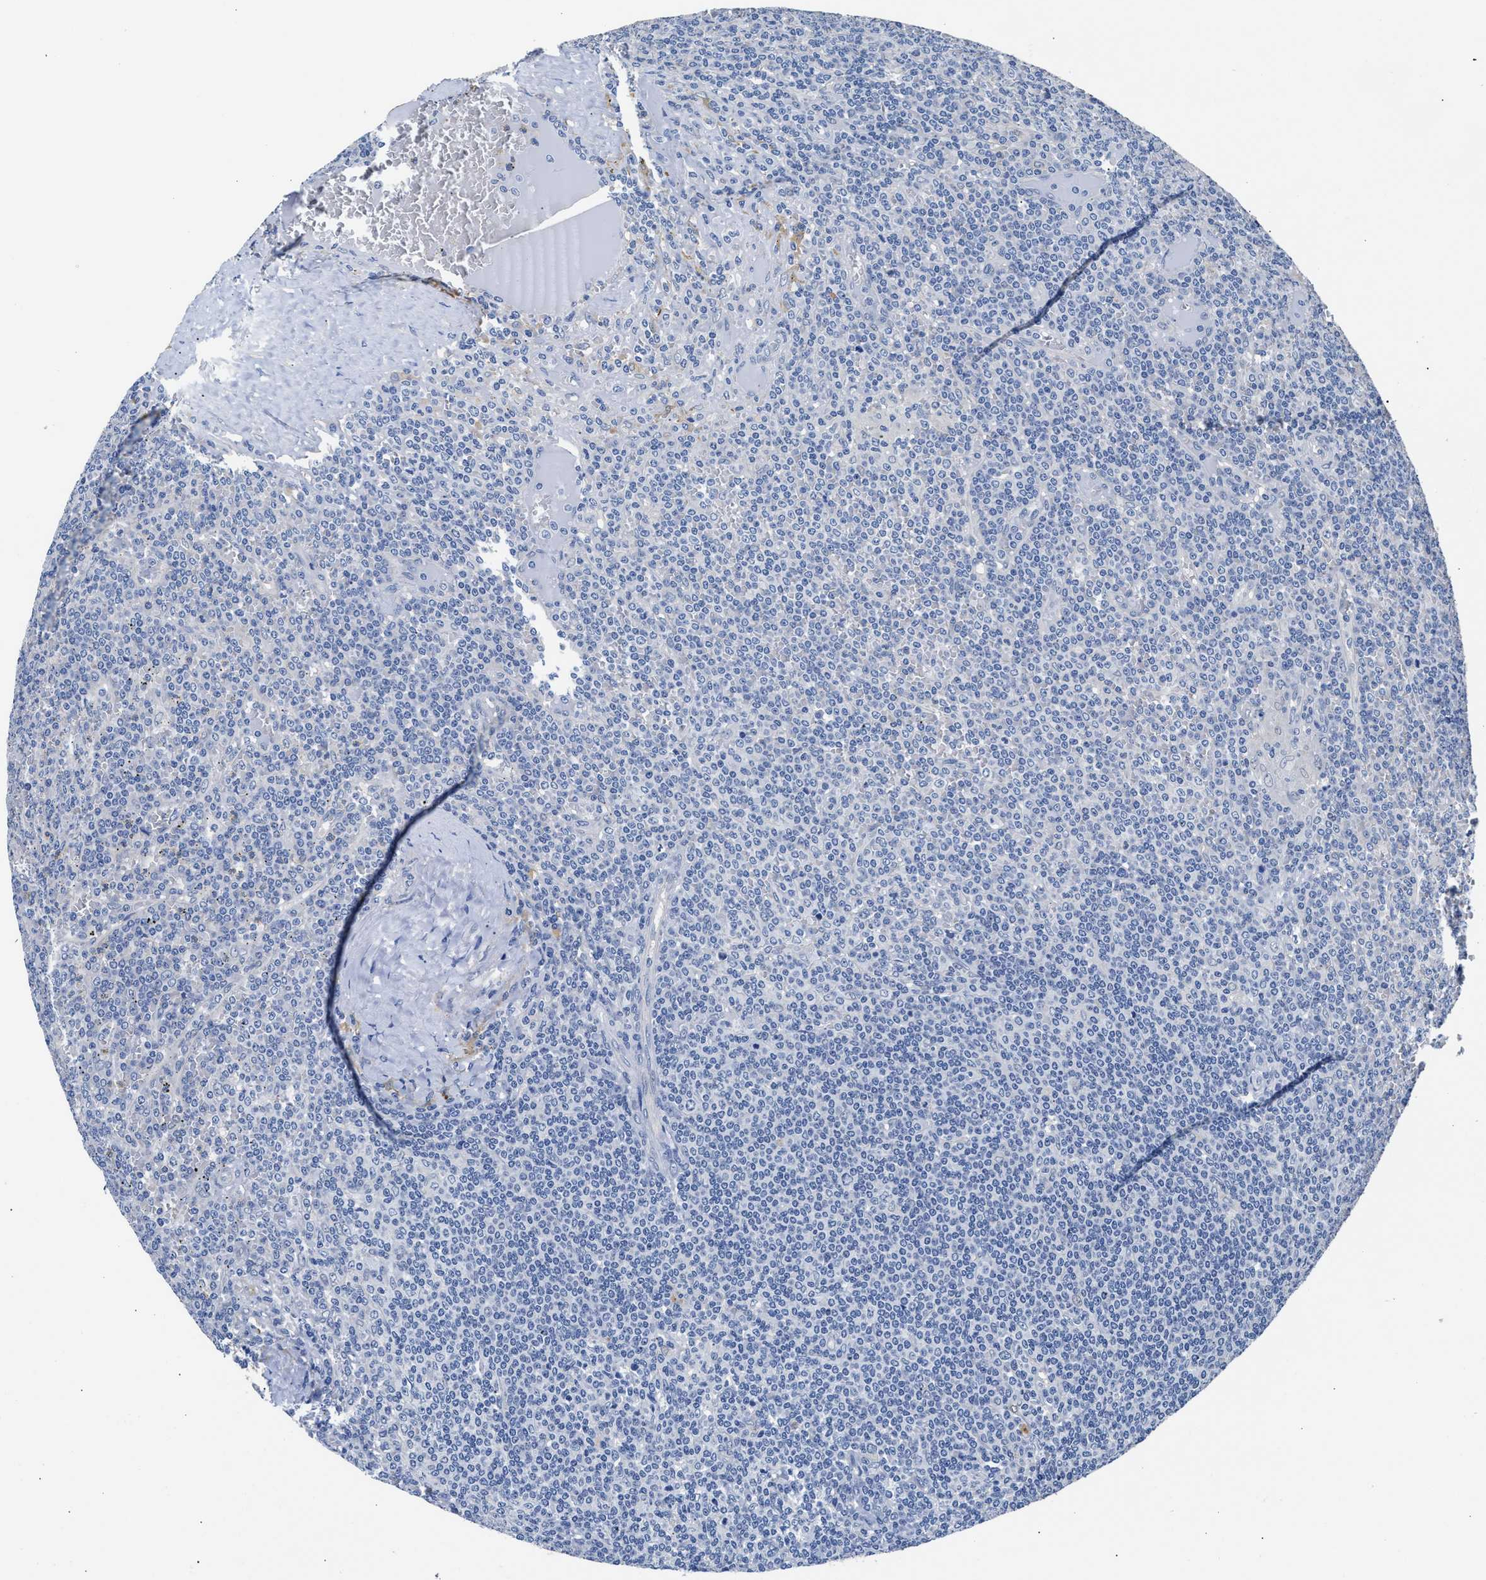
{"staining": {"intensity": "negative", "quantity": "none", "location": "none"}, "tissue": "lymphoma", "cell_type": "Tumor cells", "image_type": "cancer", "snomed": [{"axis": "morphology", "description": "Malignant lymphoma, non-Hodgkin's type, Low grade"}, {"axis": "topography", "description": "Spleen"}], "caption": "Tumor cells show no significant protein expression in malignant lymphoma, non-Hodgkin's type (low-grade). (DAB IHC, high magnification).", "gene": "GSTM1", "patient": {"sex": "female", "age": 19}}